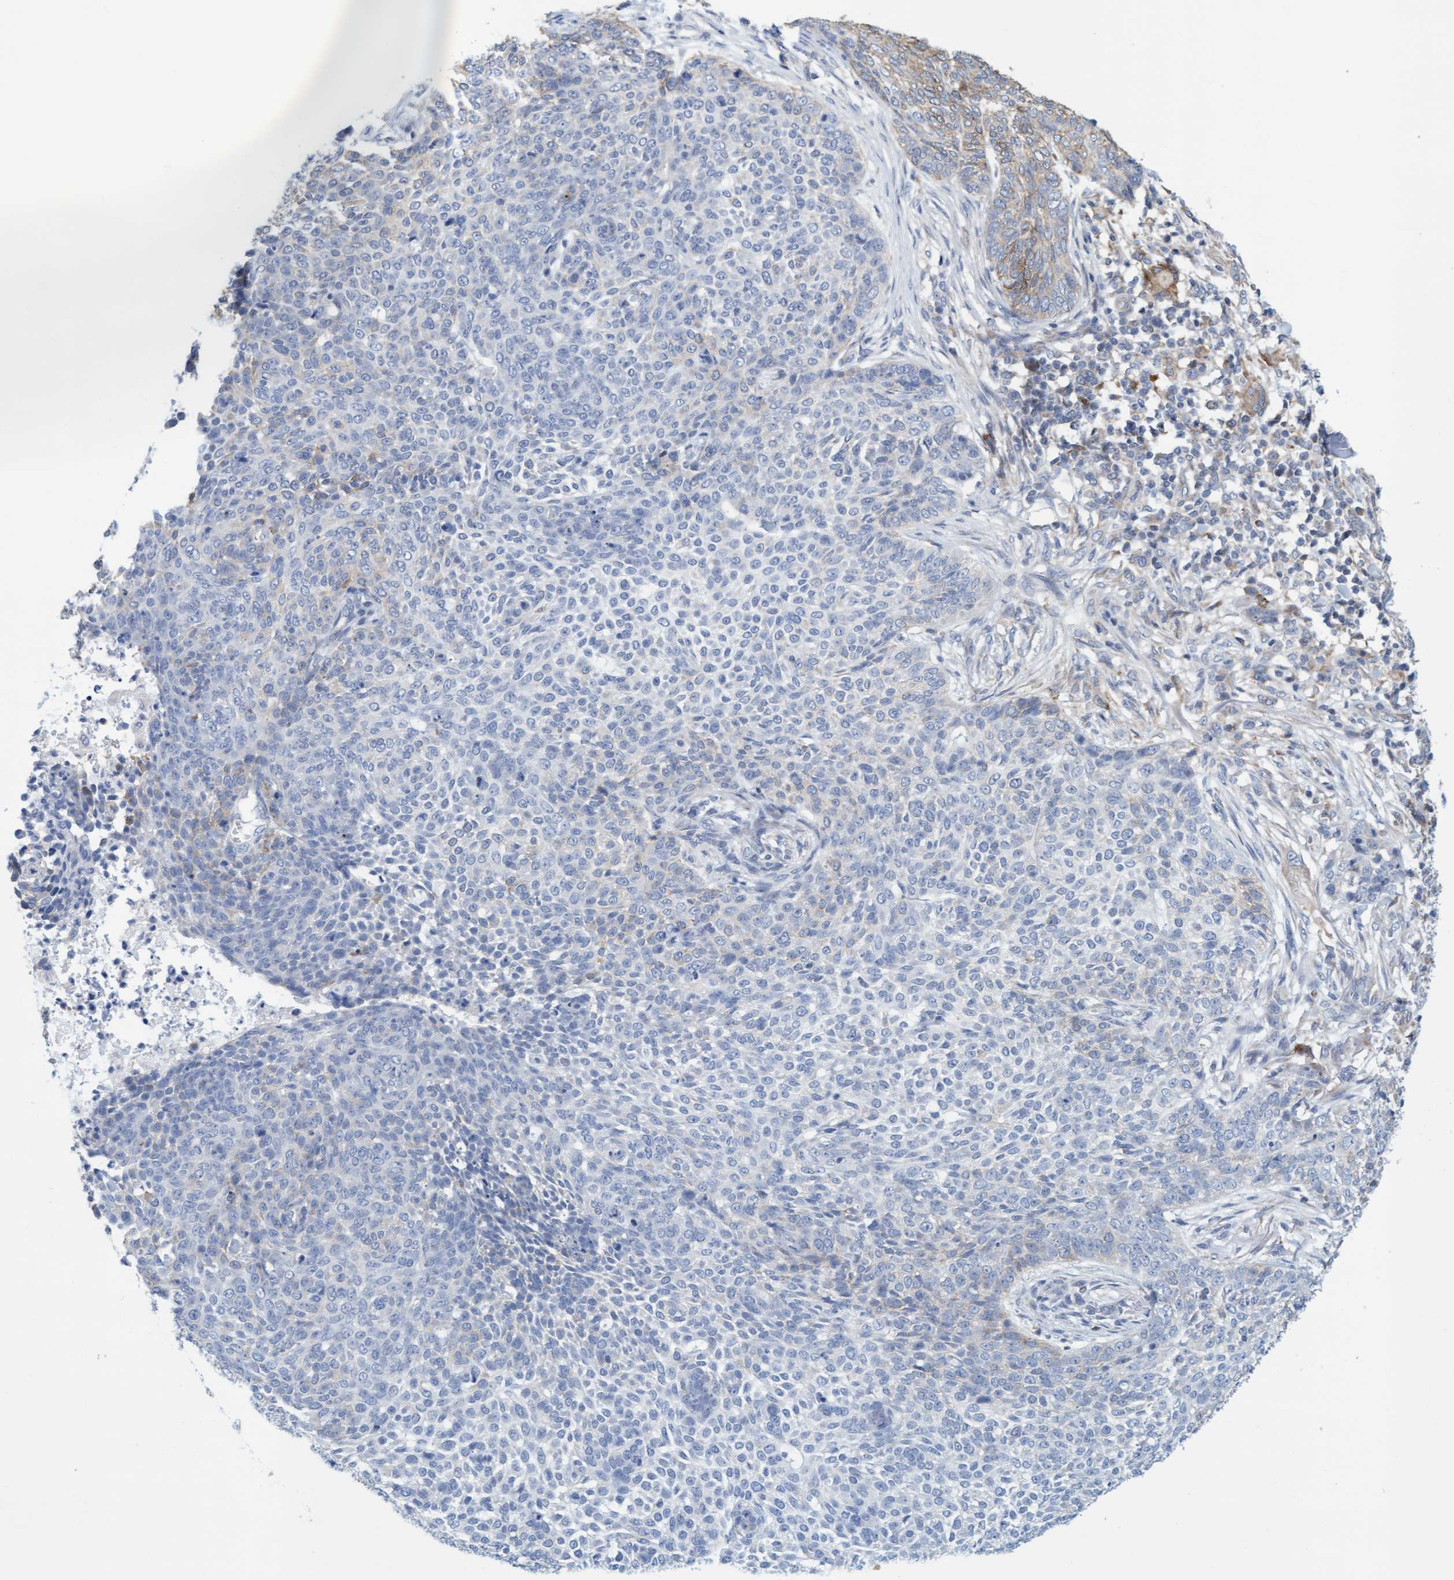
{"staining": {"intensity": "weak", "quantity": "<25%", "location": "cytoplasmic/membranous"}, "tissue": "skin cancer", "cell_type": "Tumor cells", "image_type": "cancer", "snomed": [{"axis": "morphology", "description": "Basal cell carcinoma"}, {"axis": "topography", "description": "Skin"}], "caption": "Tumor cells show no significant protein positivity in skin cancer.", "gene": "SLC28A3", "patient": {"sex": "female", "age": 64}}